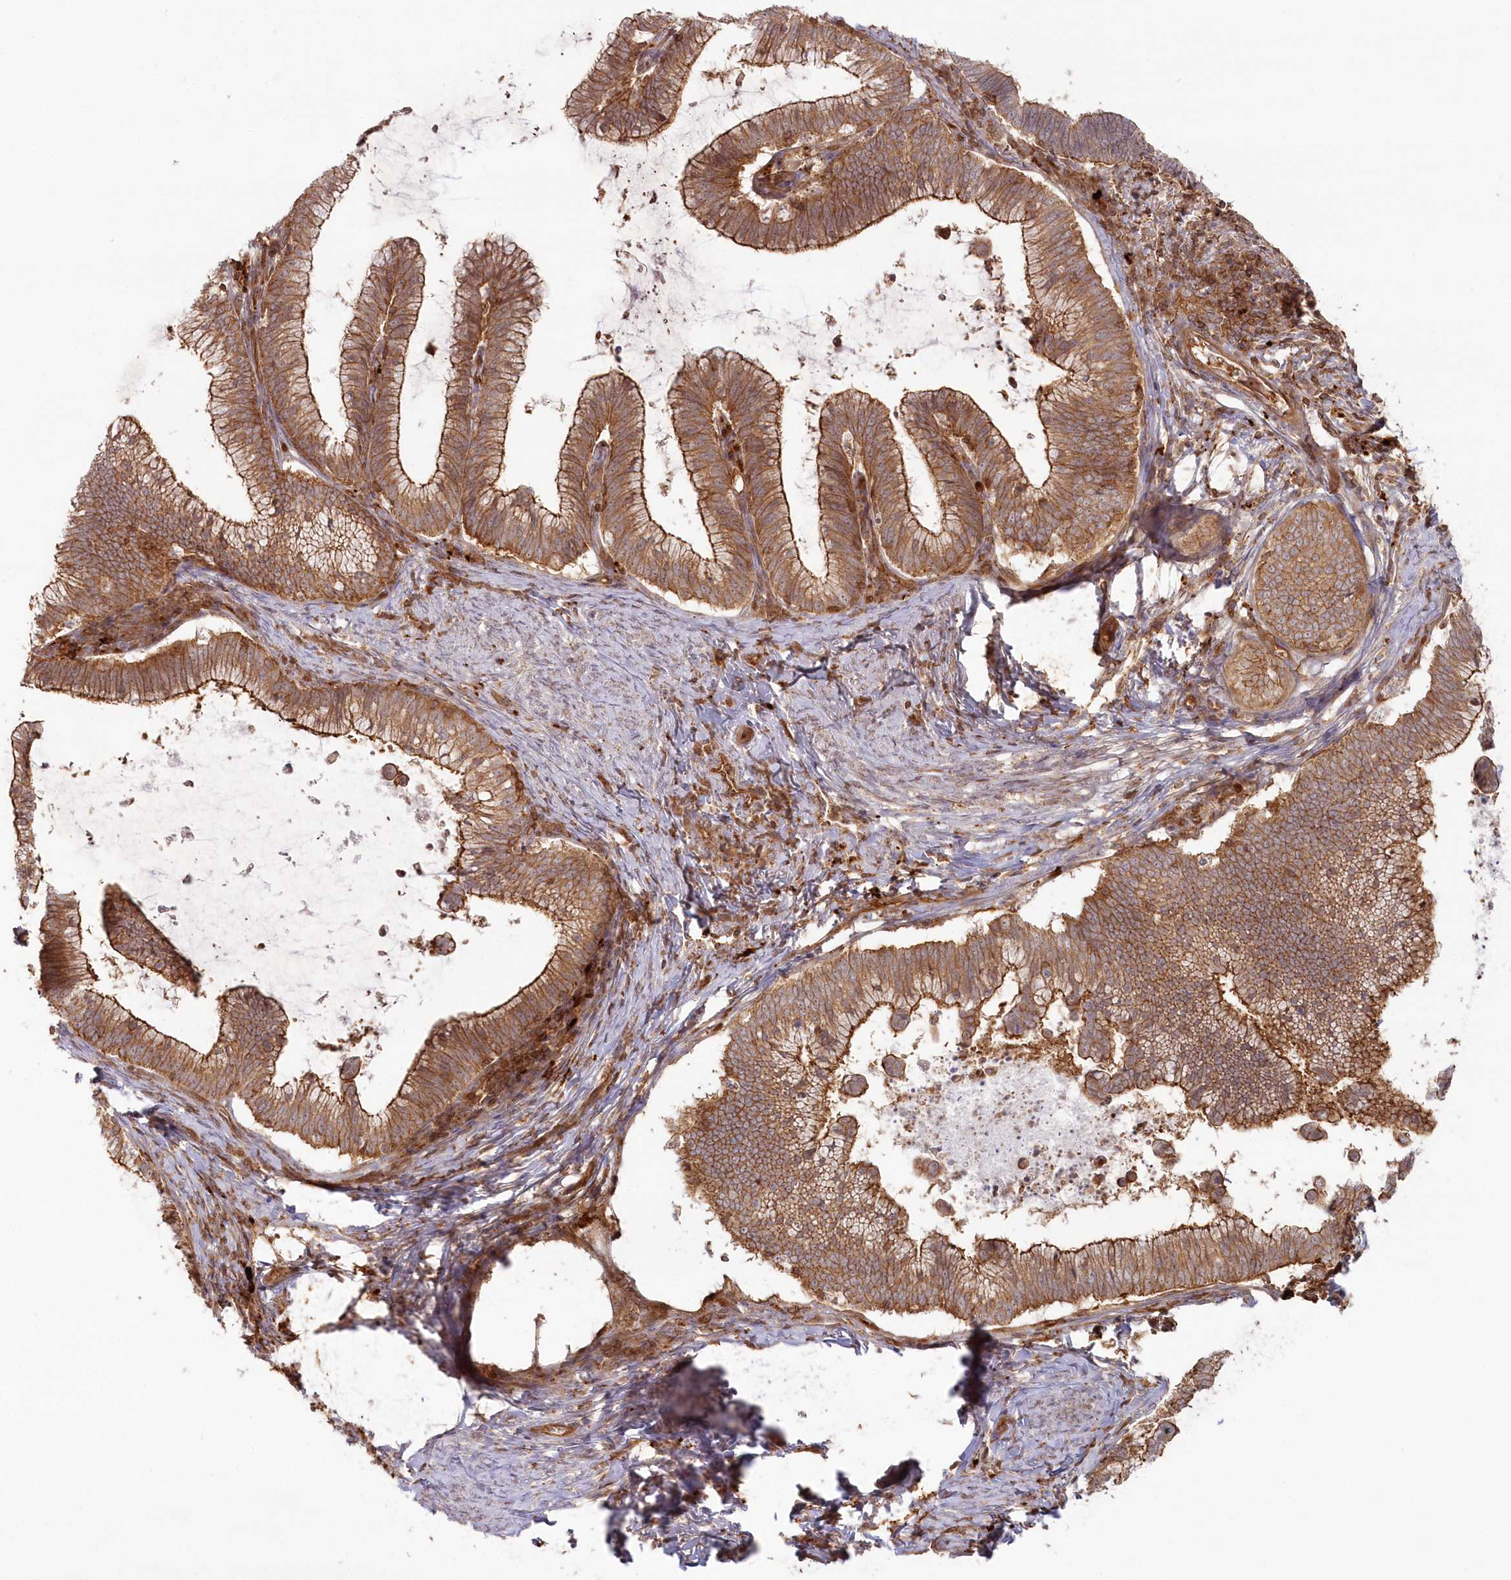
{"staining": {"intensity": "strong", "quantity": ">75%", "location": "cytoplasmic/membranous"}, "tissue": "cervical cancer", "cell_type": "Tumor cells", "image_type": "cancer", "snomed": [{"axis": "morphology", "description": "Adenocarcinoma, NOS"}, {"axis": "topography", "description": "Cervix"}], "caption": "Protein staining shows strong cytoplasmic/membranous staining in approximately >75% of tumor cells in adenocarcinoma (cervical). (IHC, brightfield microscopy, high magnification).", "gene": "RGCC", "patient": {"sex": "female", "age": 36}}